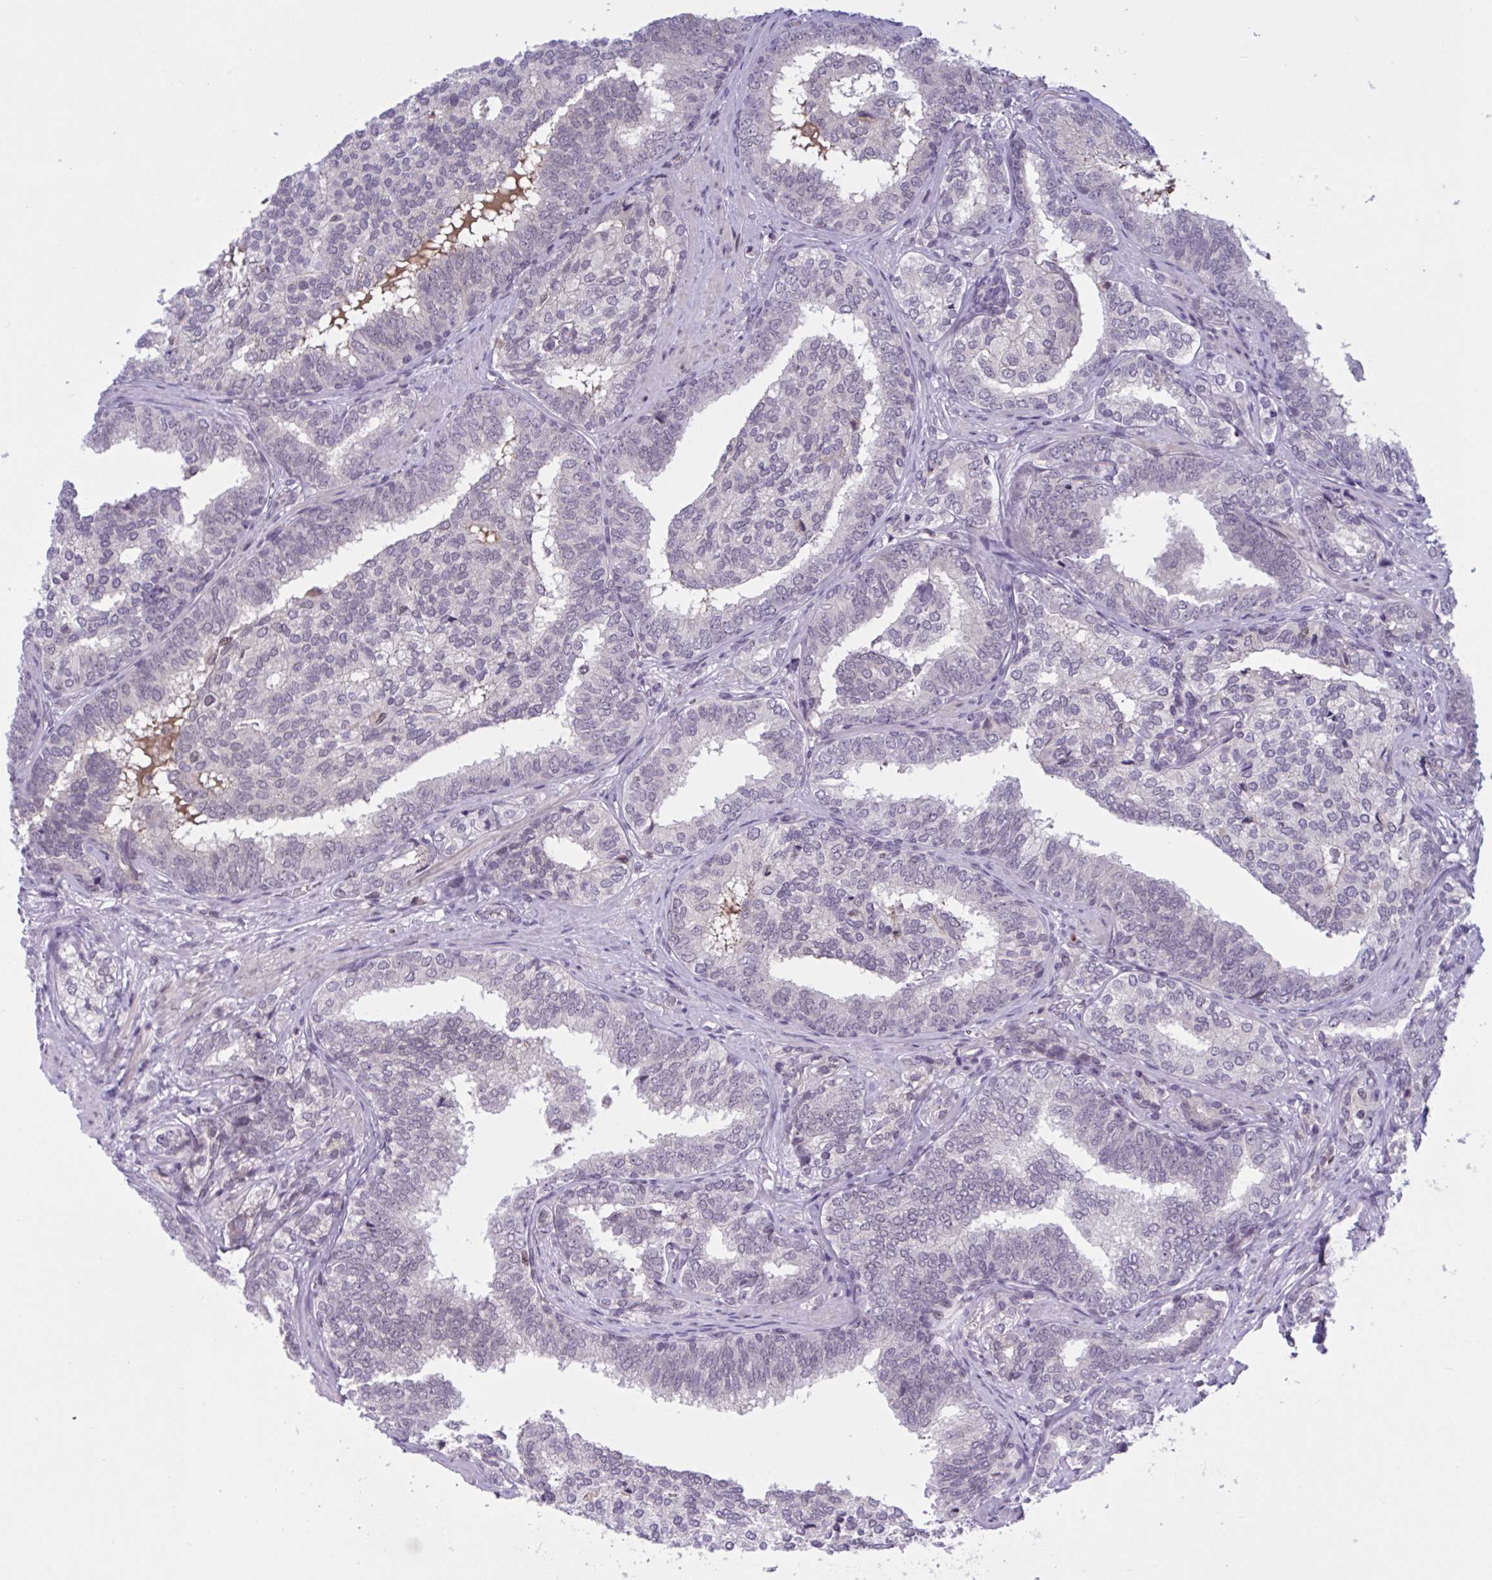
{"staining": {"intensity": "negative", "quantity": "none", "location": "none"}, "tissue": "prostate cancer", "cell_type": "Tumor cells", "image_type": "cancer", "snomed": [{"axis": "morphology", "description": "Adenocarcinoma, High grade"}, {"axis": "topography", "description": "Prostate"}], "caption": "This histopathology image is of prostate cancer (high-grade adenocarcinoma) stained with IHC to label a protein in brown with the nuclei are counter-stained blue. There is no staining in tumor cells.", "gene": "TTC7B", "patient": {"sex": "male", "age": 72}}